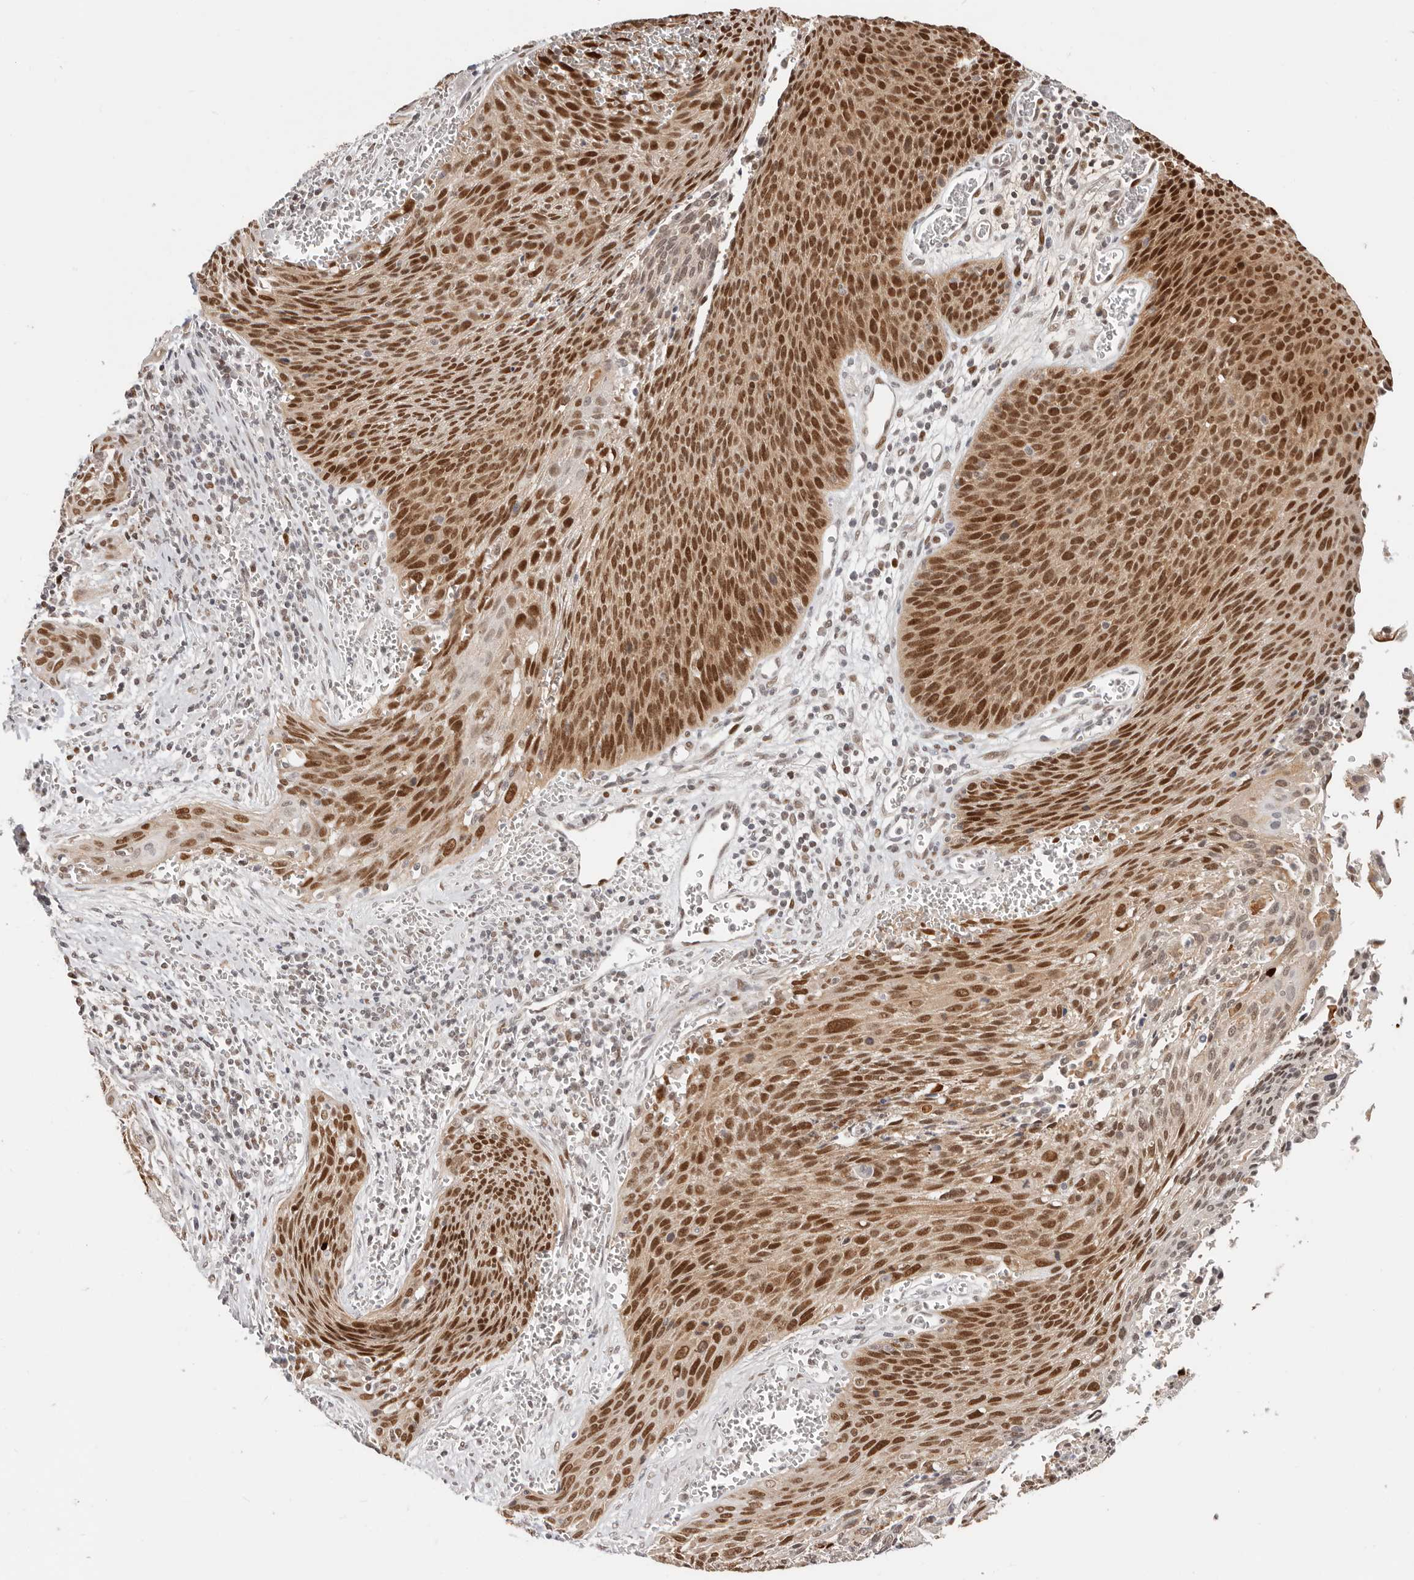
{"staining": {"intensity": "strong", "quantity": ">75%", "location": "cytoplasmic/membranous,nuclear"}, "tissue": "cervical cancer", "cell_type": "Tumor cells", "image_type": "cancer", "snomed": [{"axis": "morphology", "description": "Squamous cell carcinoma, NOS"}, {"axis": "topography", "description": "Cervix"}], "caption": "Approximately >75% of tumor cells in human squamous cell carcinoma (cervical) show strong cytoplasmic/membranous and nuclear protein expression as visualized by brown immunohistochemical staining.", "gene": "RFC2", "patient": {"sex": "female", "age": 55}}